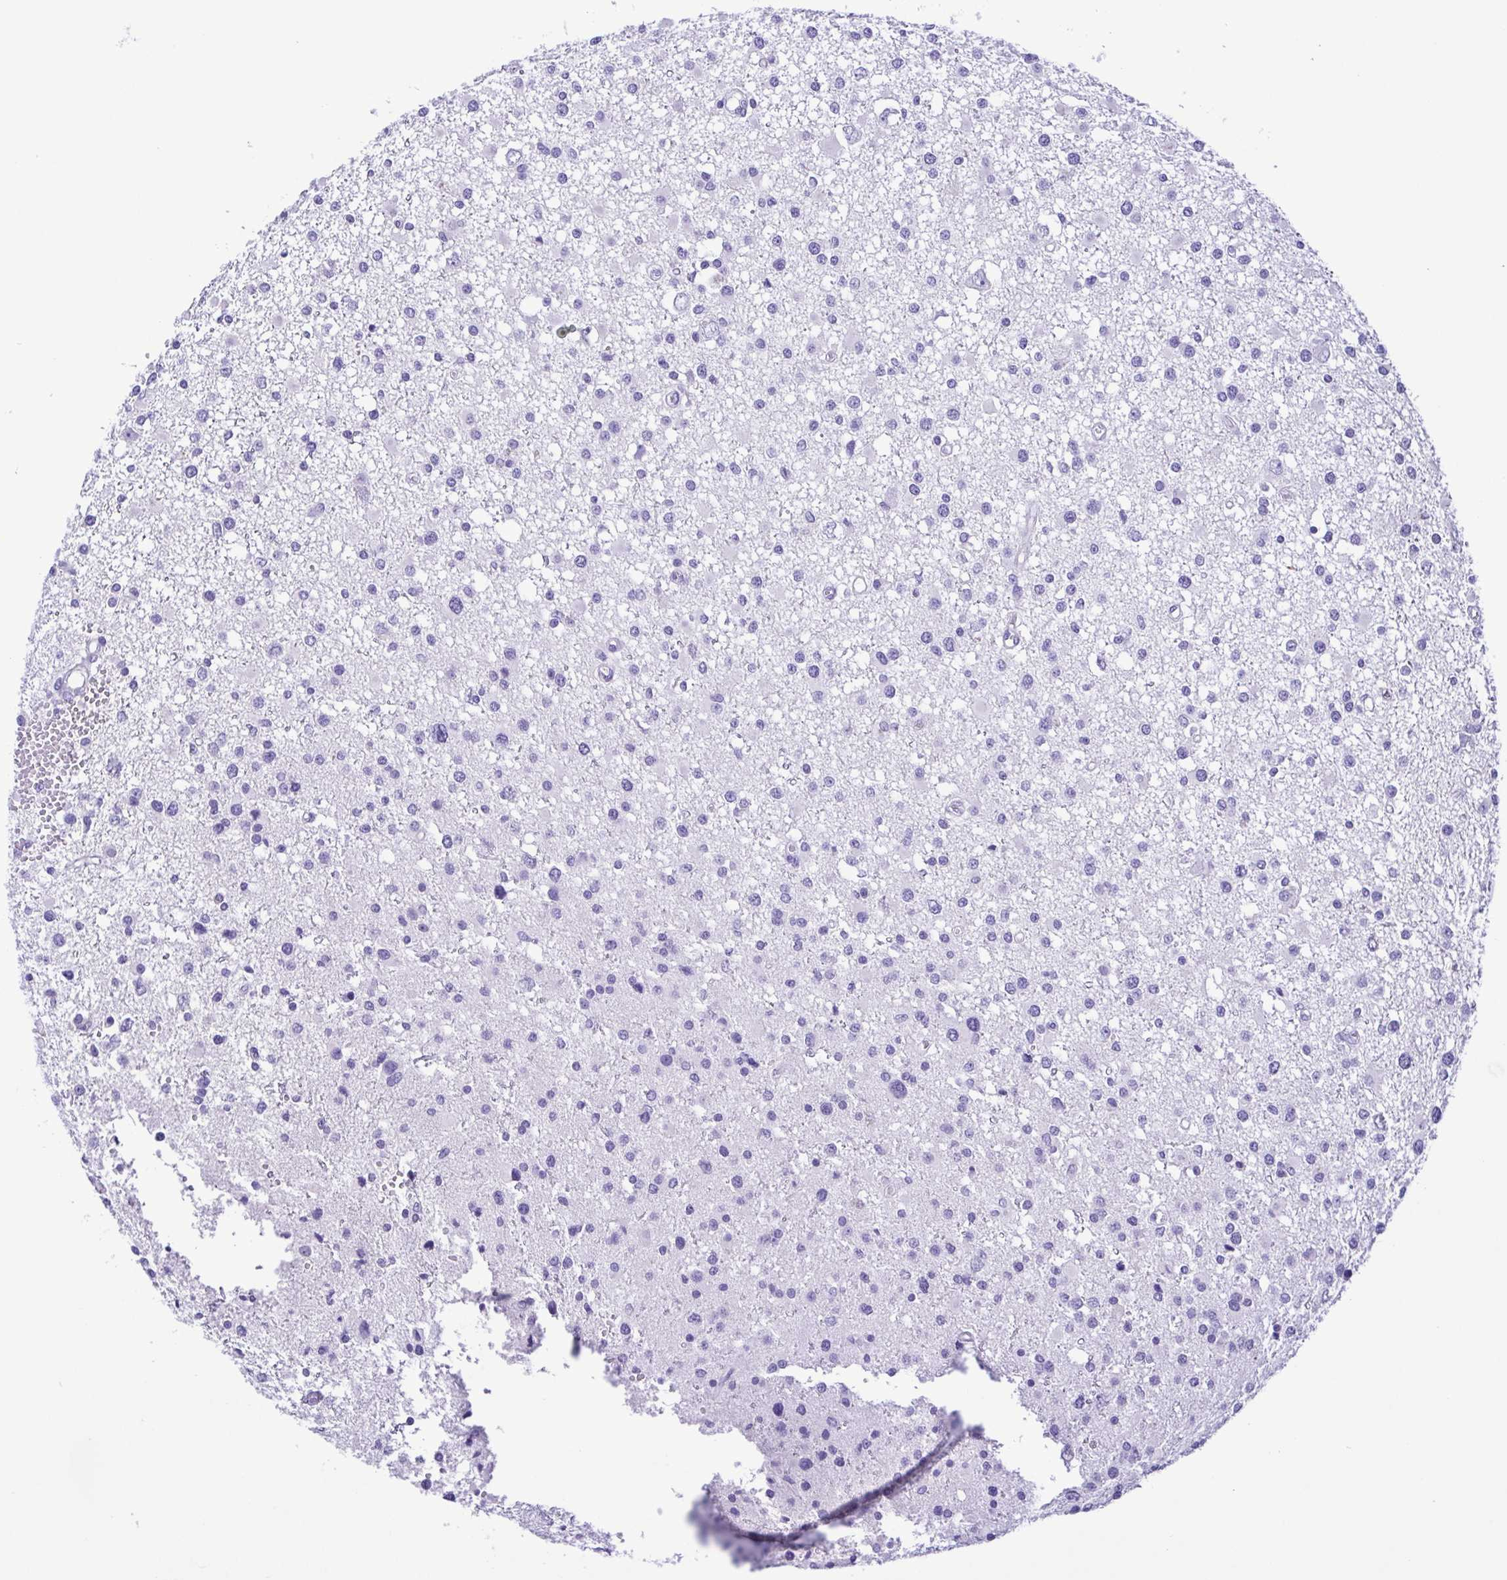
{"staining": {"intensity": "negative", "quantity": "none", "location": "none"}, "tissue": "glioma", "cell_type": "Tumor cells", "image_type": "cancer", "snomed": [{"axis": "morphology", "description": "Glioma, malignant, High grade"}, {"axis": "topography", "description": "Brain"}], "caption": "An image of human glioma is negative for staining in tumor cells. Nuclei are stained in blue.", "gene": "OVGP1", "patient": {"sex": "male", "age": 54}}